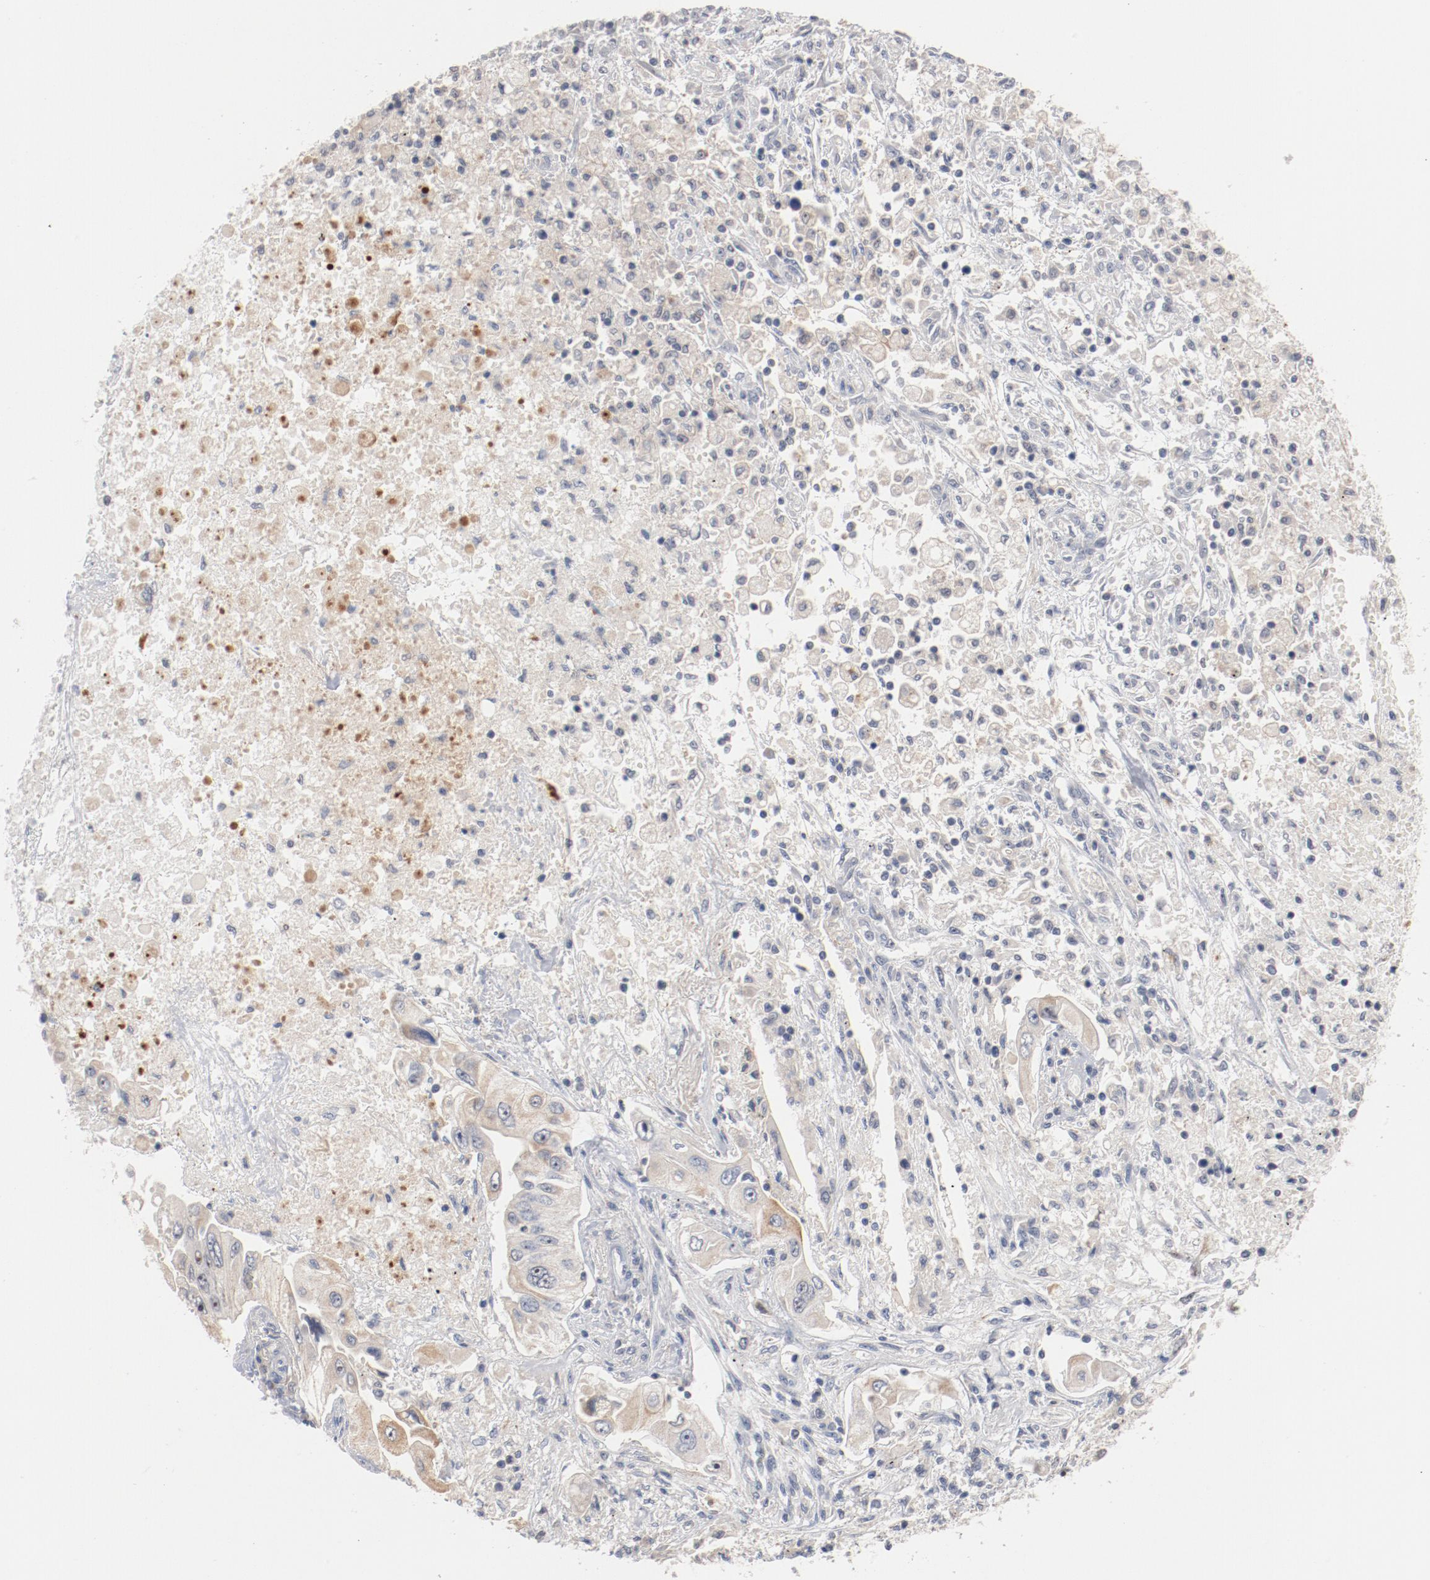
{"staining": {"intensity": "weak", "quantity": "<25%", "location": "cytoplasmic/membranous"}, "tissue": "lung cancer", "cell_type": "Tumor cells", "image_type": "cancer", "snomed": [{"axis": "morphology", "description": "Adenocarcinoma, NOS"}, {"axis": "topography", "description": "Lung"}], "caption": "High magnification brightfield microscopy of lung cancer stained with DAB (brown) and counterstained with hematoxylin (blue): tumor cells show no significant positivity.", "gene": "ERICH1", "patient": {"sex": "male", "age": 84}}